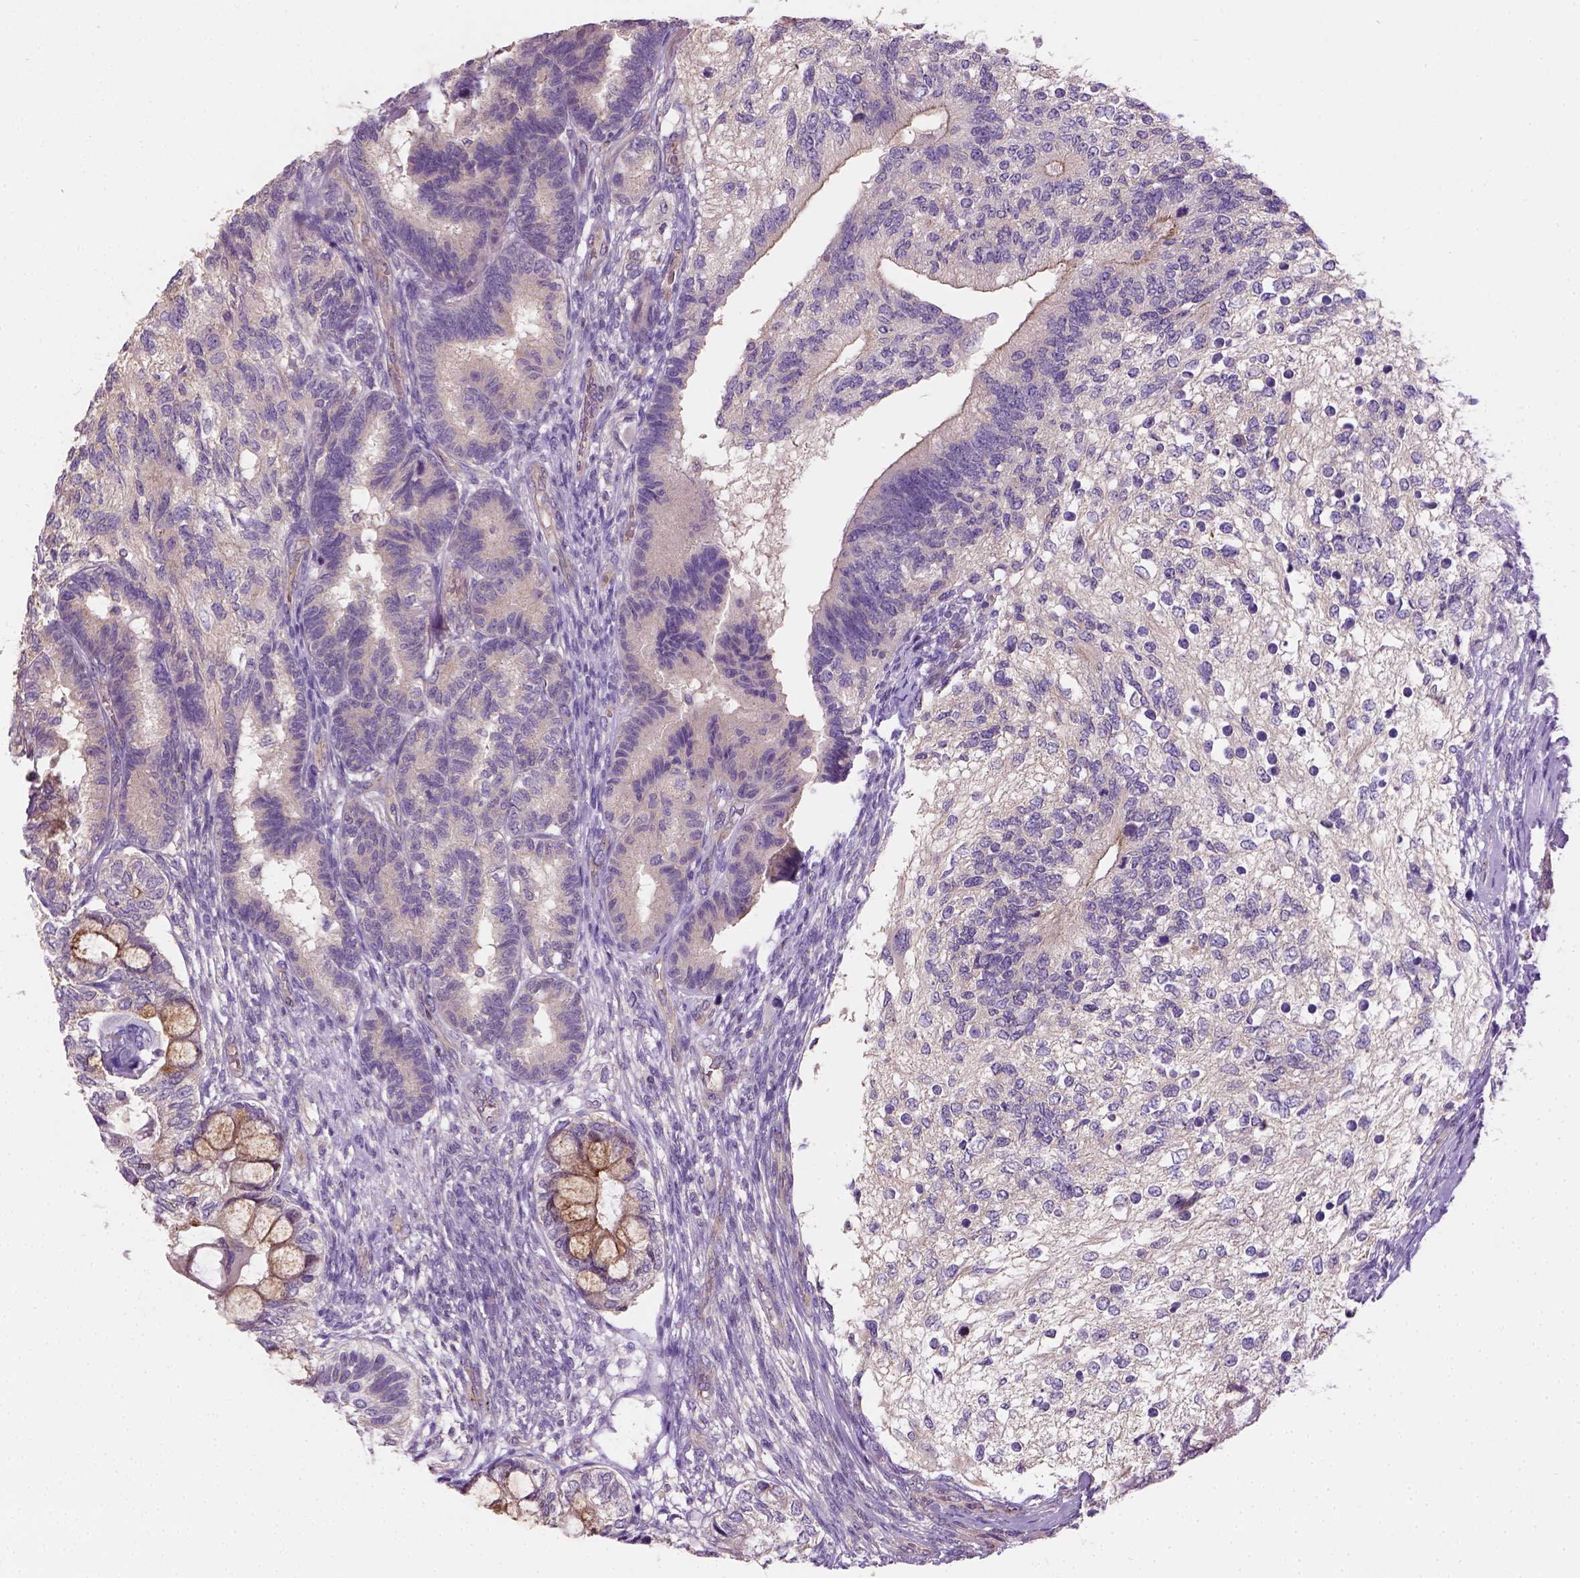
{"staining": {"intensity": "moderate", "quantity": "<25%", "location": "cytoplasmic/membranous"}, "tissue": "testis cancer", "cell_type": "Tumor cells", "image_type": "cancer", "snomed": [{"axis": "morphology", "description": "Seminoma, NOS"}, {"axis": "morphology", "description": "Carcinoma, Embryonal, NOS"}, {"axis": "topography", "description": "Testis"}], "caption": "Moderate cytoplasmic/membranous positivity for a protein is identified in approximately <25% of tumor cells of embryonal carcinoma (testis) using immunohistochemistry (IHC).", "gene": "CRACR2A", "patient": {"sex": "male", "age": 41}}